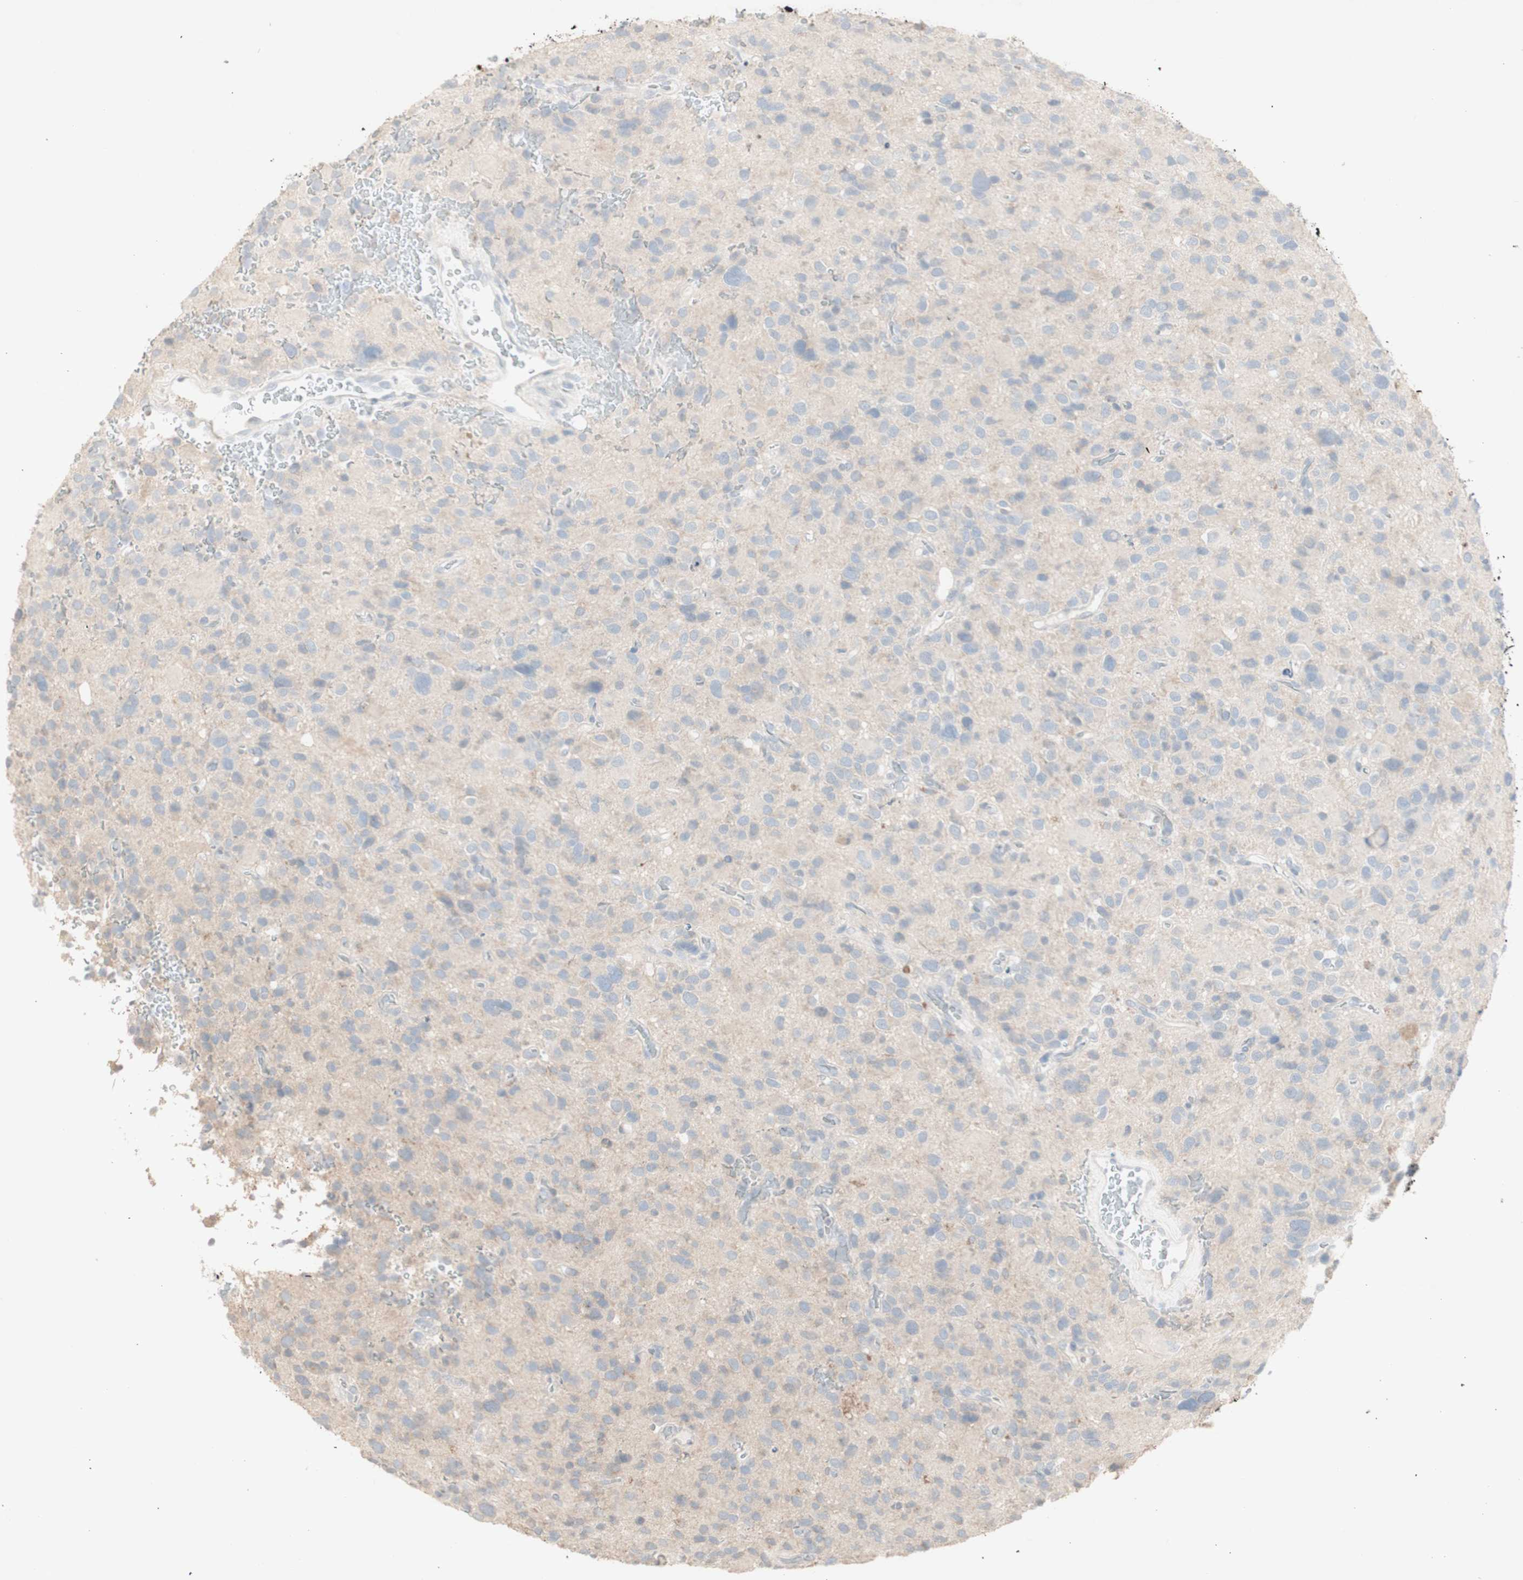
{"staining": {"intensity": "negative", "quantity": "none", "location": "none"}, "tissue": "glioma", "cell_type": "Tumor cells", "image_type": "cancer", "snomed": [{"axis": "morphology", "description": "Glioma, malignant, High grade"}, {"axis": "topography", "description": "Brain"}], "caption": "There is no significant positivity in tumor cells of malignant glioma (high-grade). (DAB (3,3'-diaminobenzidine) immunohistochemistry visualized using brightfield microscopy, high magnification).", "gene": "ATP6V1B1", "patient": {"sex": "male", "age": 48}}